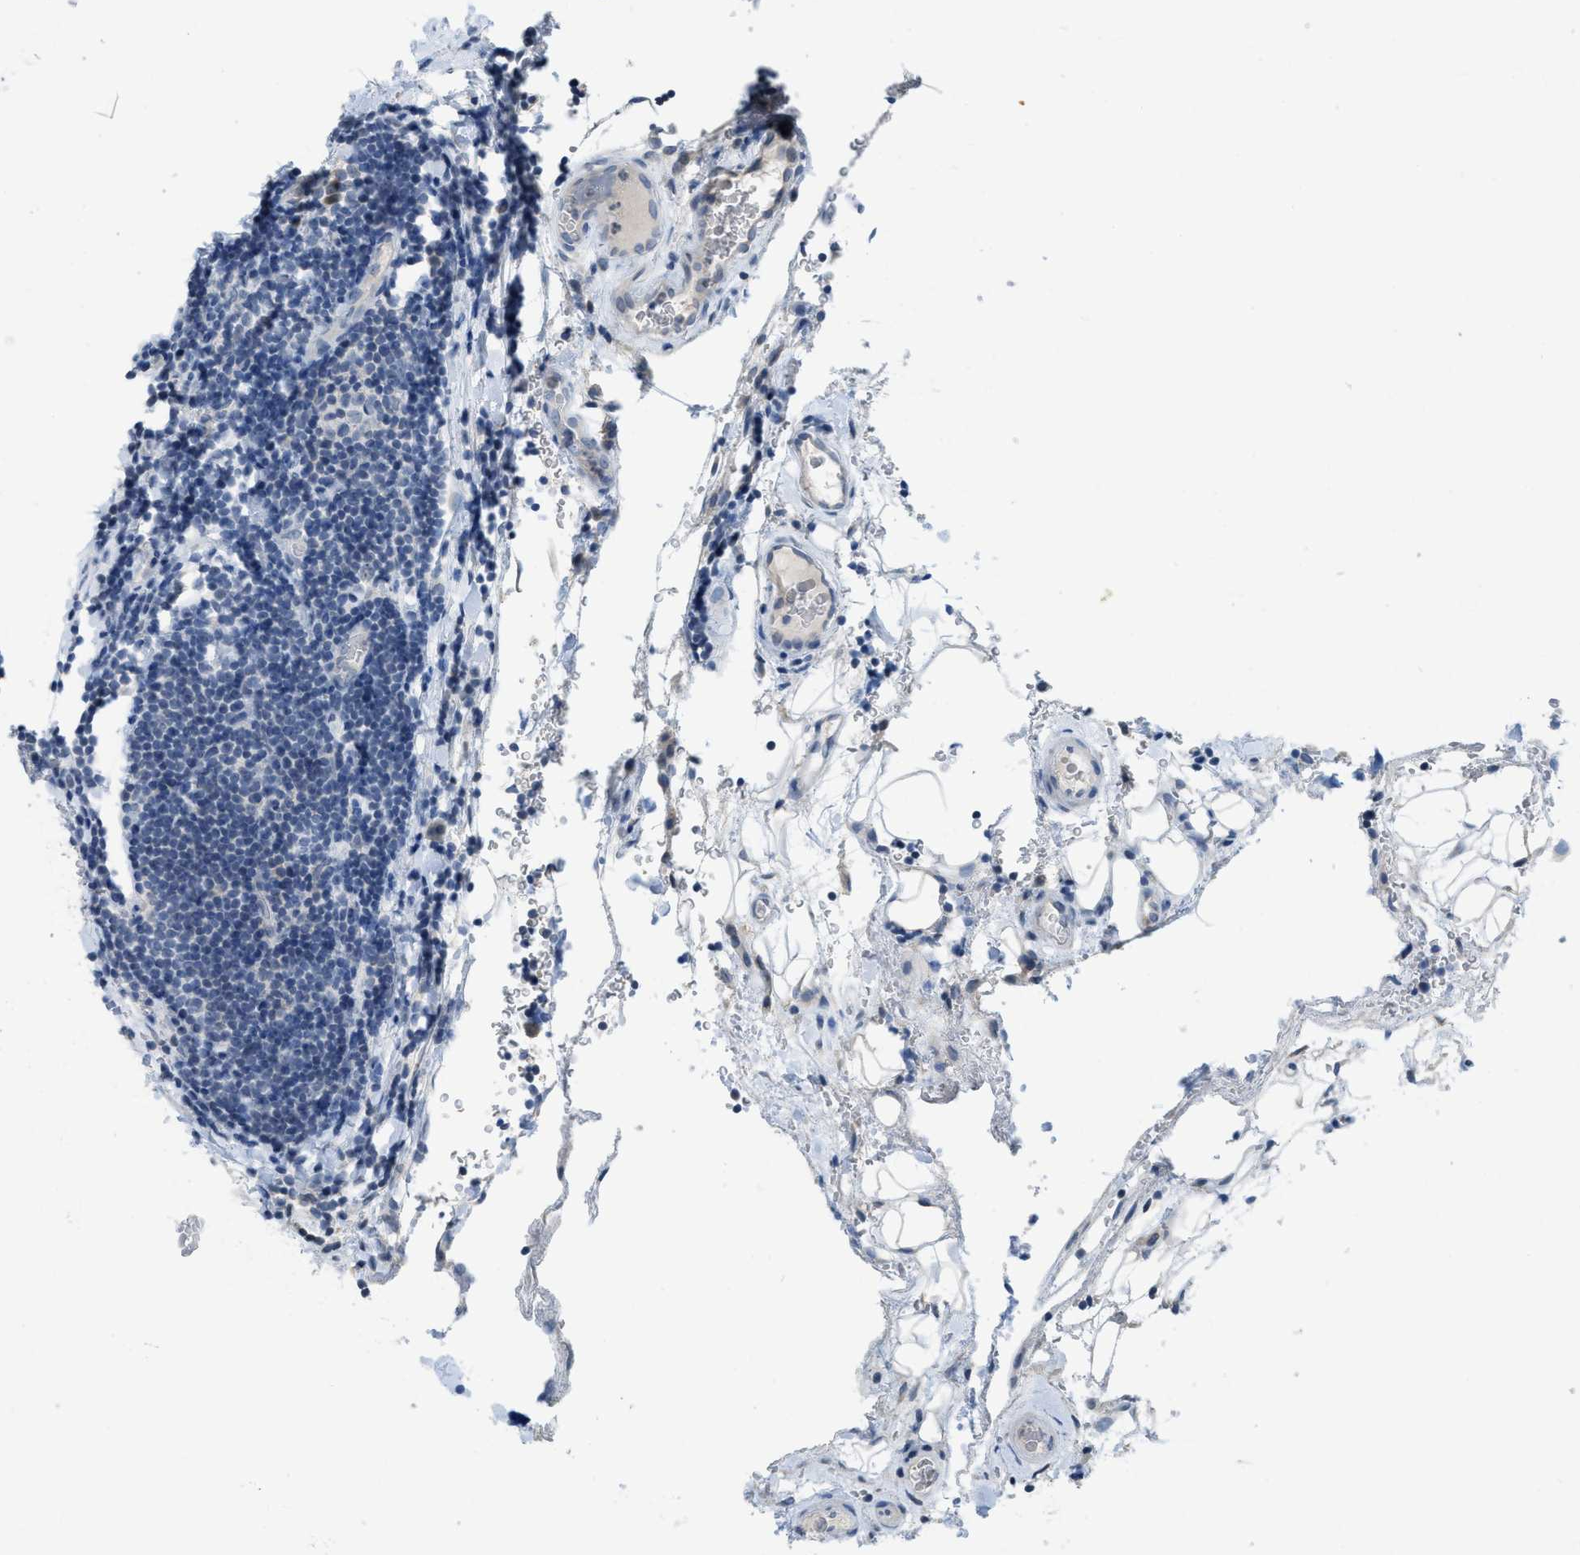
{"staining": {"intensity": "negative", "quantity": "none", "location": "none"}, "tissue": "lymphoma", "cell_type": "Tumor cells", "image_type": "cancer", "snomed": [{"axis": "morphology", "description": "Malignant lymphoma, non-Hodgkin's type, Low grade"}, {"axis": "topography", "description": "Lymph node"}], "caption": "This is an IHC image of human low-grade malignant lymphoma, non-Hodgkin's type. There is no expression in tumor cells.", "gene": "TXNDC2", "patient": {"sex": "male", "age": 83}}